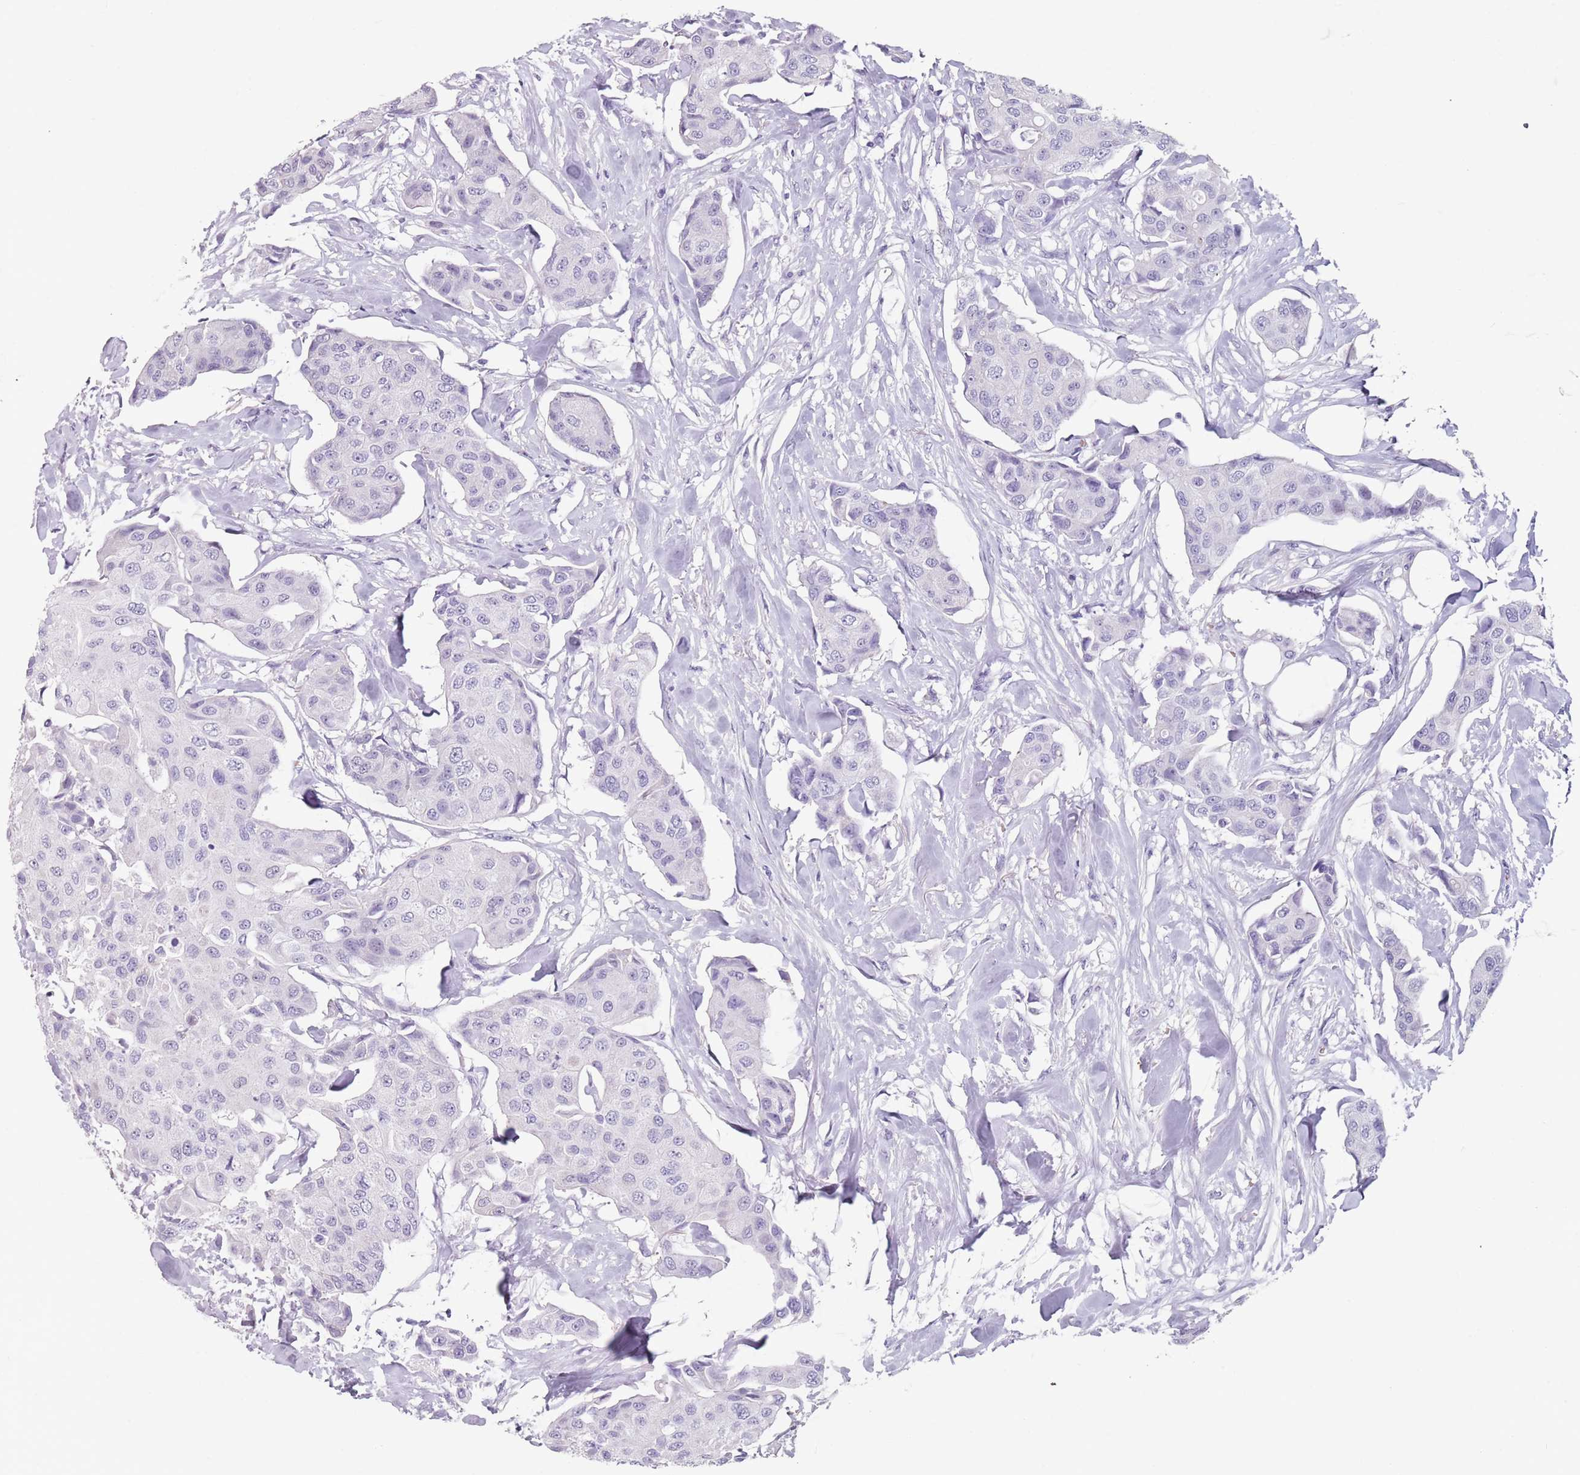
{"staining": {"intensity": "negative", "quantity": "none", "location": "none"}, "tissue": "breast cancer", "cell_type": "Tumor cells", "image_type": "cancer", "snomed": [{"axis": "morphology", "description": "Duct carcinoma"}, {"axis": "topography", "description": "Breast"}, {"axis": "topography", "description": "Lymph node"}], "caption": "The photomicrograph displays no significant staining in tumor cells of breast cancer (invasive ductal carcinoma).", "gene": "SPESP1", "patient": {"sex": "female", "age": 80}}